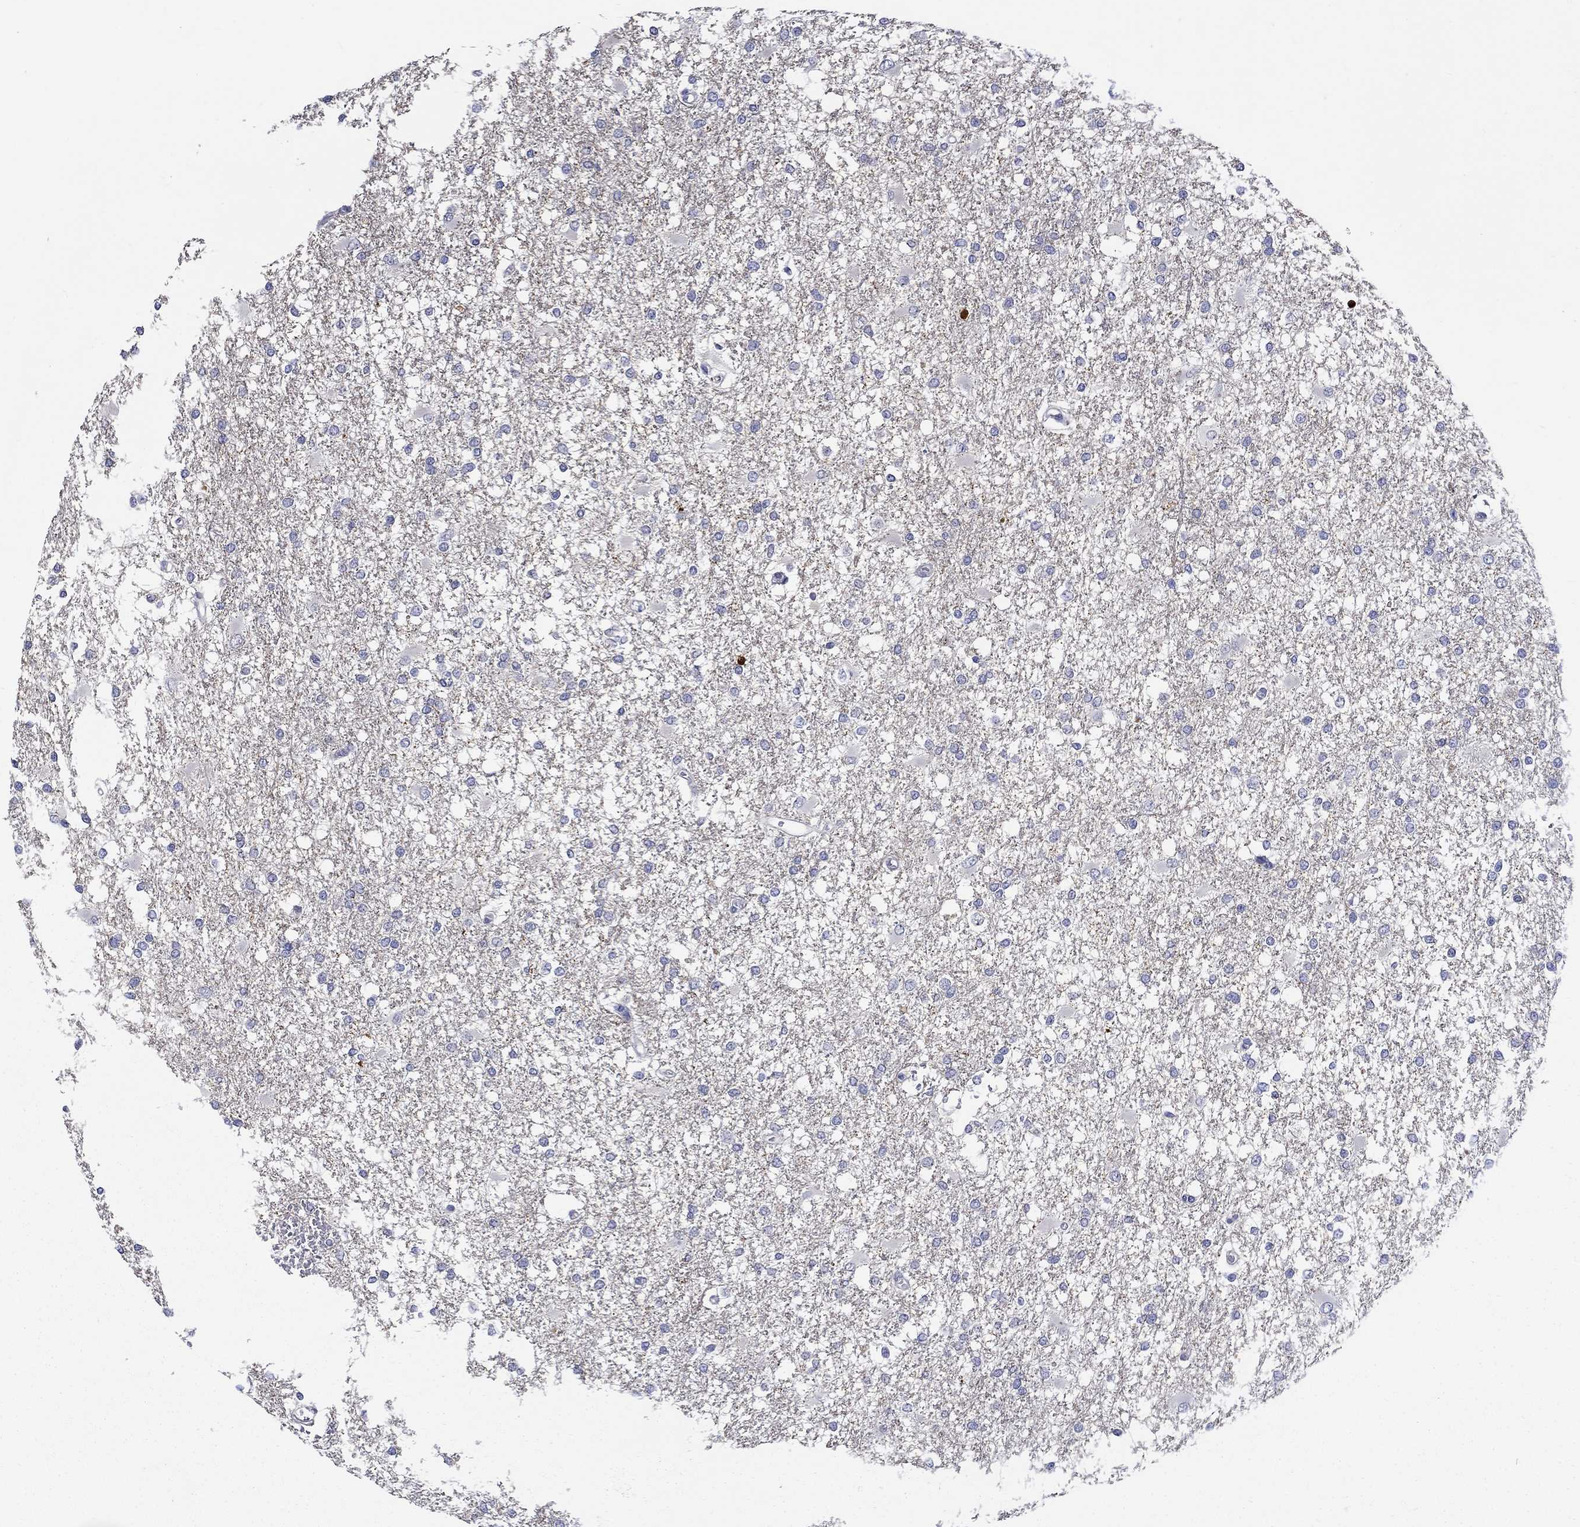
{"staining": {"intensity": "negative", "quantity": "none", "location": "none"}, "tissue": "glioma", "cell_type": "Tumor cells", "image_type": "cancer", "snomed": [{"axis": "morphology", "description": "Glioma, malignant, High grade"}, {"axis": "topography", "description": "Cerebral cortex"}], "caption": "A photomicrograph of malignant high-grade glioma stained for a protein exhibits no brown staining in tumor cells.", "gene": "SLC30A3", "patient": {"sex": "male", "age": 79}}